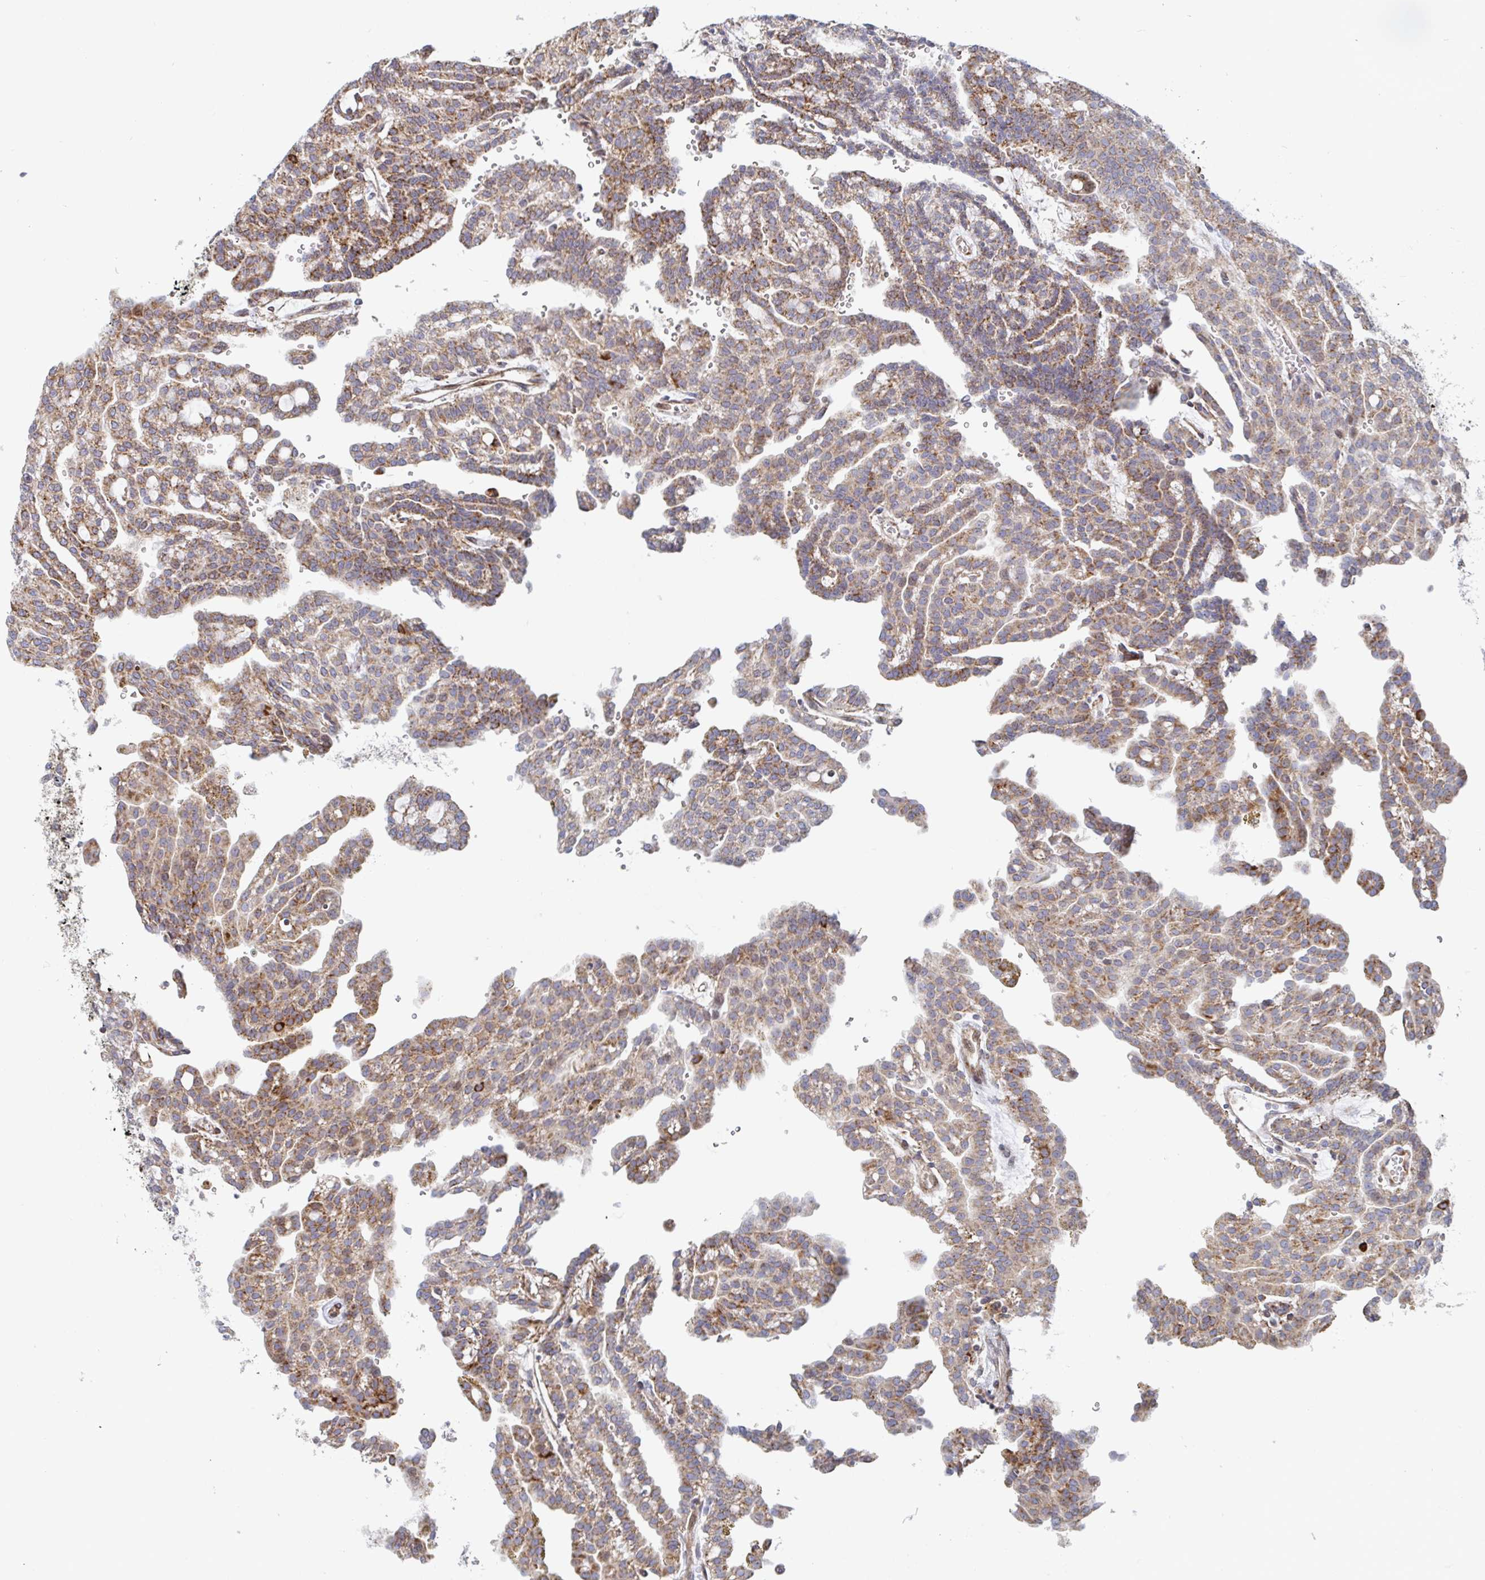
{"staining": {"intensity": "moderate", "quantity": ">75%", "location": "cytoplasmic/membranous"}, "tissue": "renal cancer", "cell_type": "Tumor cells", "image_type": "cancer", "snomed": [{"axis": "morphology", "description": "Adenocarcinoma, NOS"}, {"axis": "topography", "description": "Kidney"}], "caption": "A brown stain highlights moderate cytoplasmic/membranous expression of a protein in renal cancer tumor cells.", "gene": "STARD8", "patient": {"sex": "male", "age": 63}}